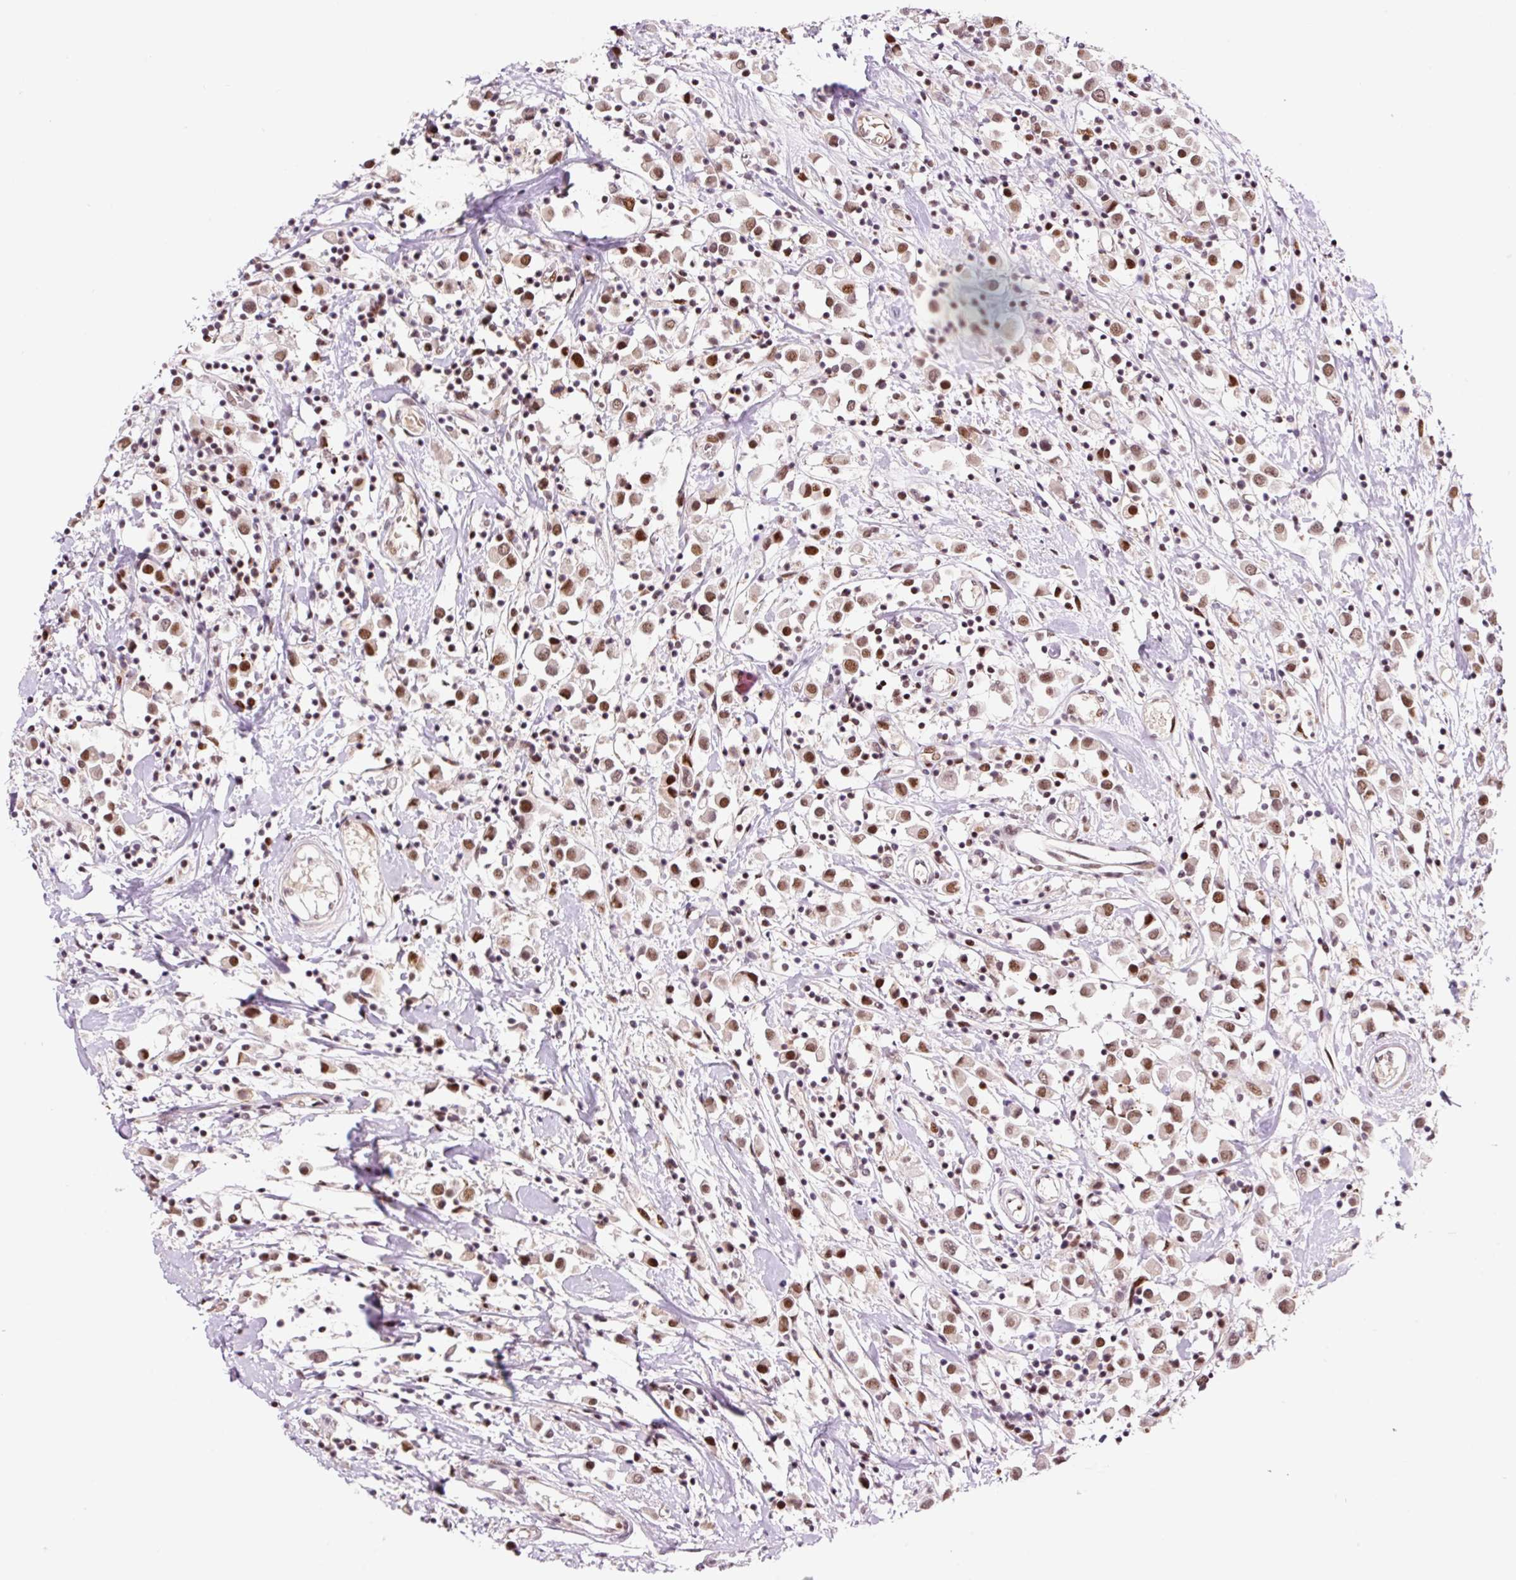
{"staining": {"intensity": "moderate", "quantity": ">75%", "location": "nuclear"}, "tissue": "breast cancer", "cell_type": "Tumor cells", "image_type": "cancer", "snomed": [{"axis": "morphology", "description": "Duct carcinoma"}, {"axis": "topography", "description": "Breast"}], "caption": "Moderate nuclear protein staining is seen in approximately >75% of tumor cells in breast cancer (intraductal carcinoma).", "gene": "CCNL2", "patient": {"sex": "female", "age": 61}}